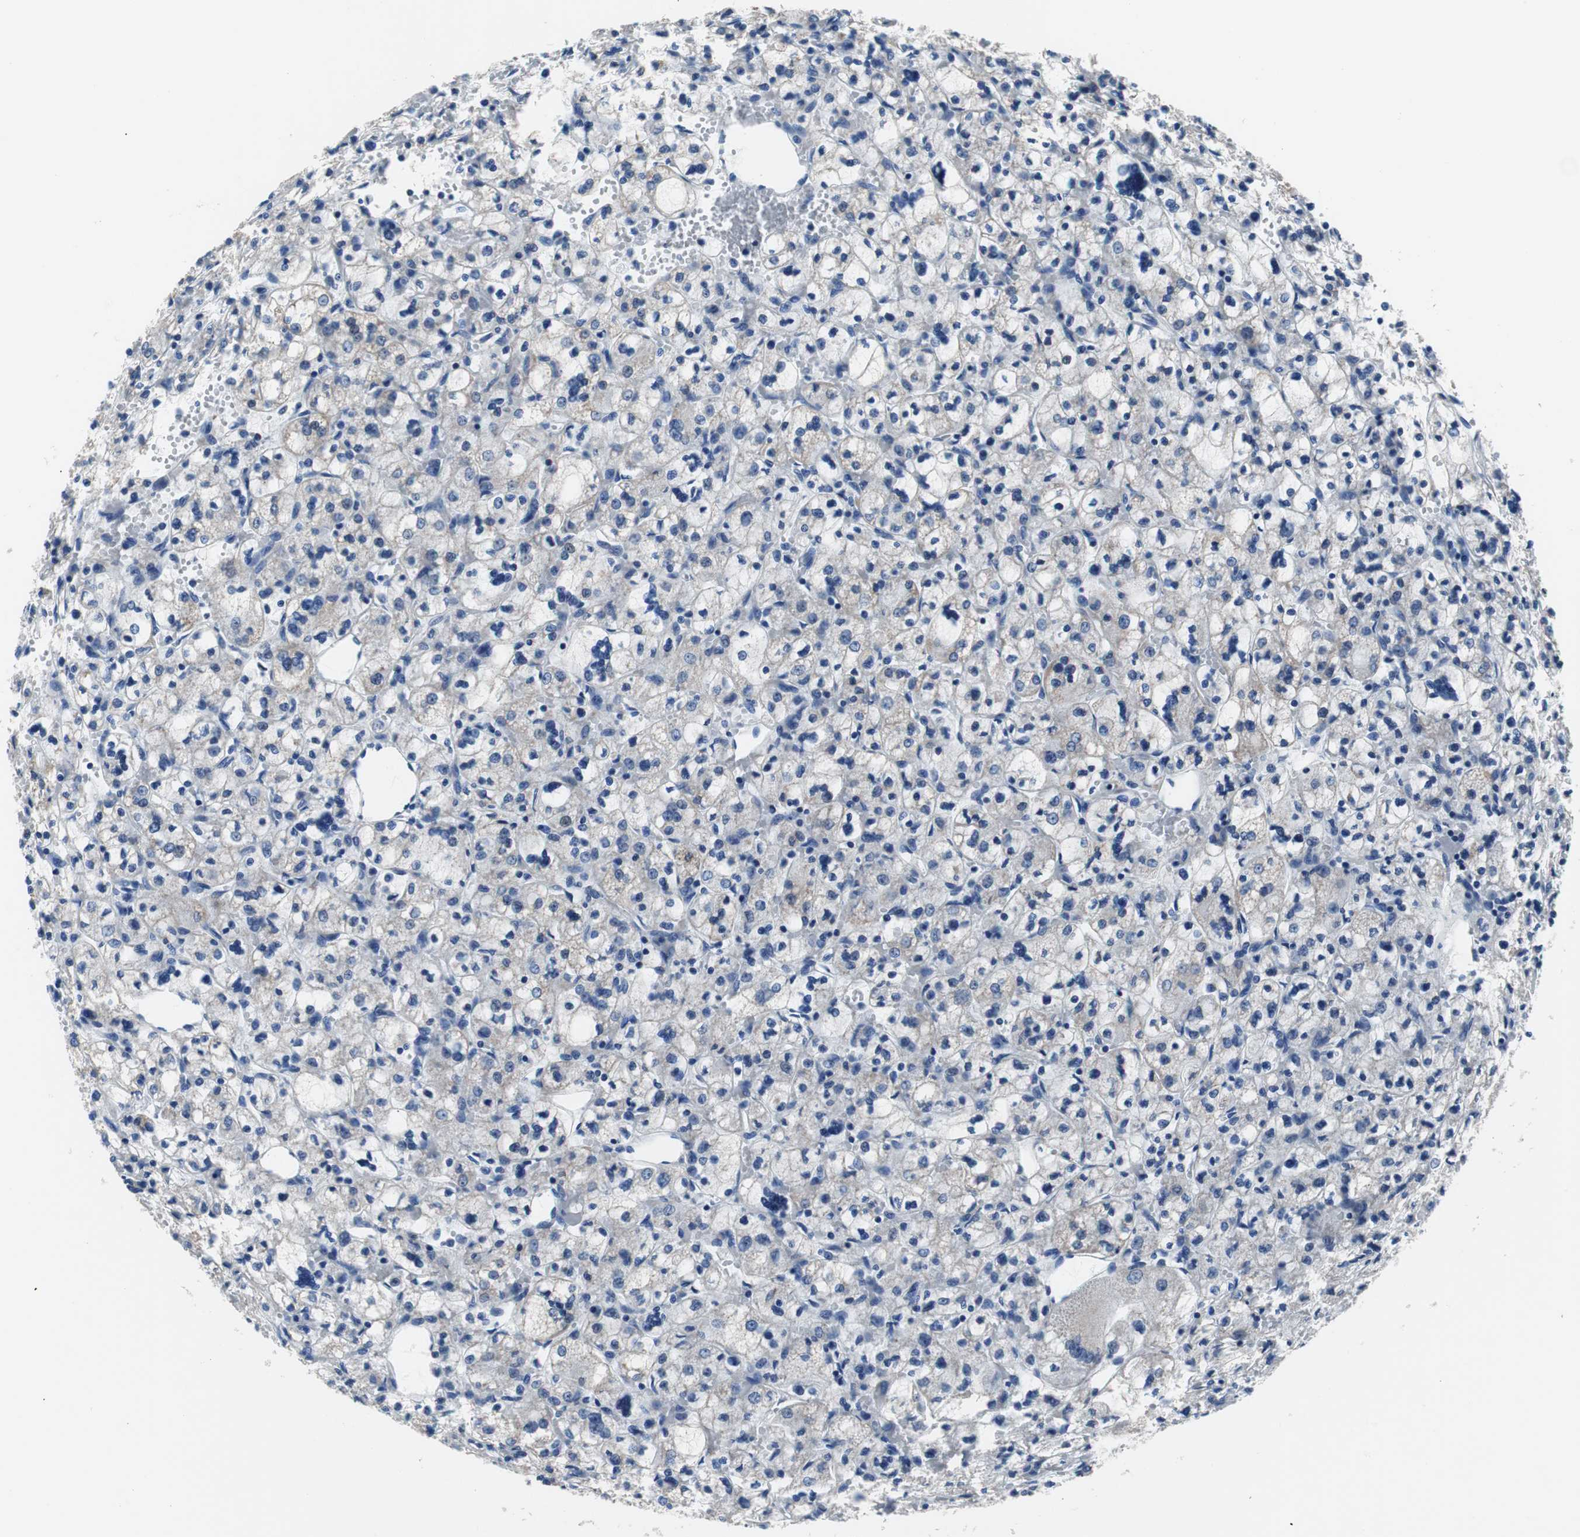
{"staining": {"intensity": "negative", "quantity": "none", "location": "none"}, "tissue": "renal cancer", "cell_type": "Tumor cells", "image_type": "cancer", "snomed": [{"axis": "morphology", "description": "Adenocarcinoma, NOS"}, {"axis": "topography", "description": "Kidney"}], "caption": "Protein analysis of renal cancer (adenocarcinoma) exhibits no significant positivity in tumor cells.", "gene": "TP63", "patient": {"sex": "female", "age": 83}}